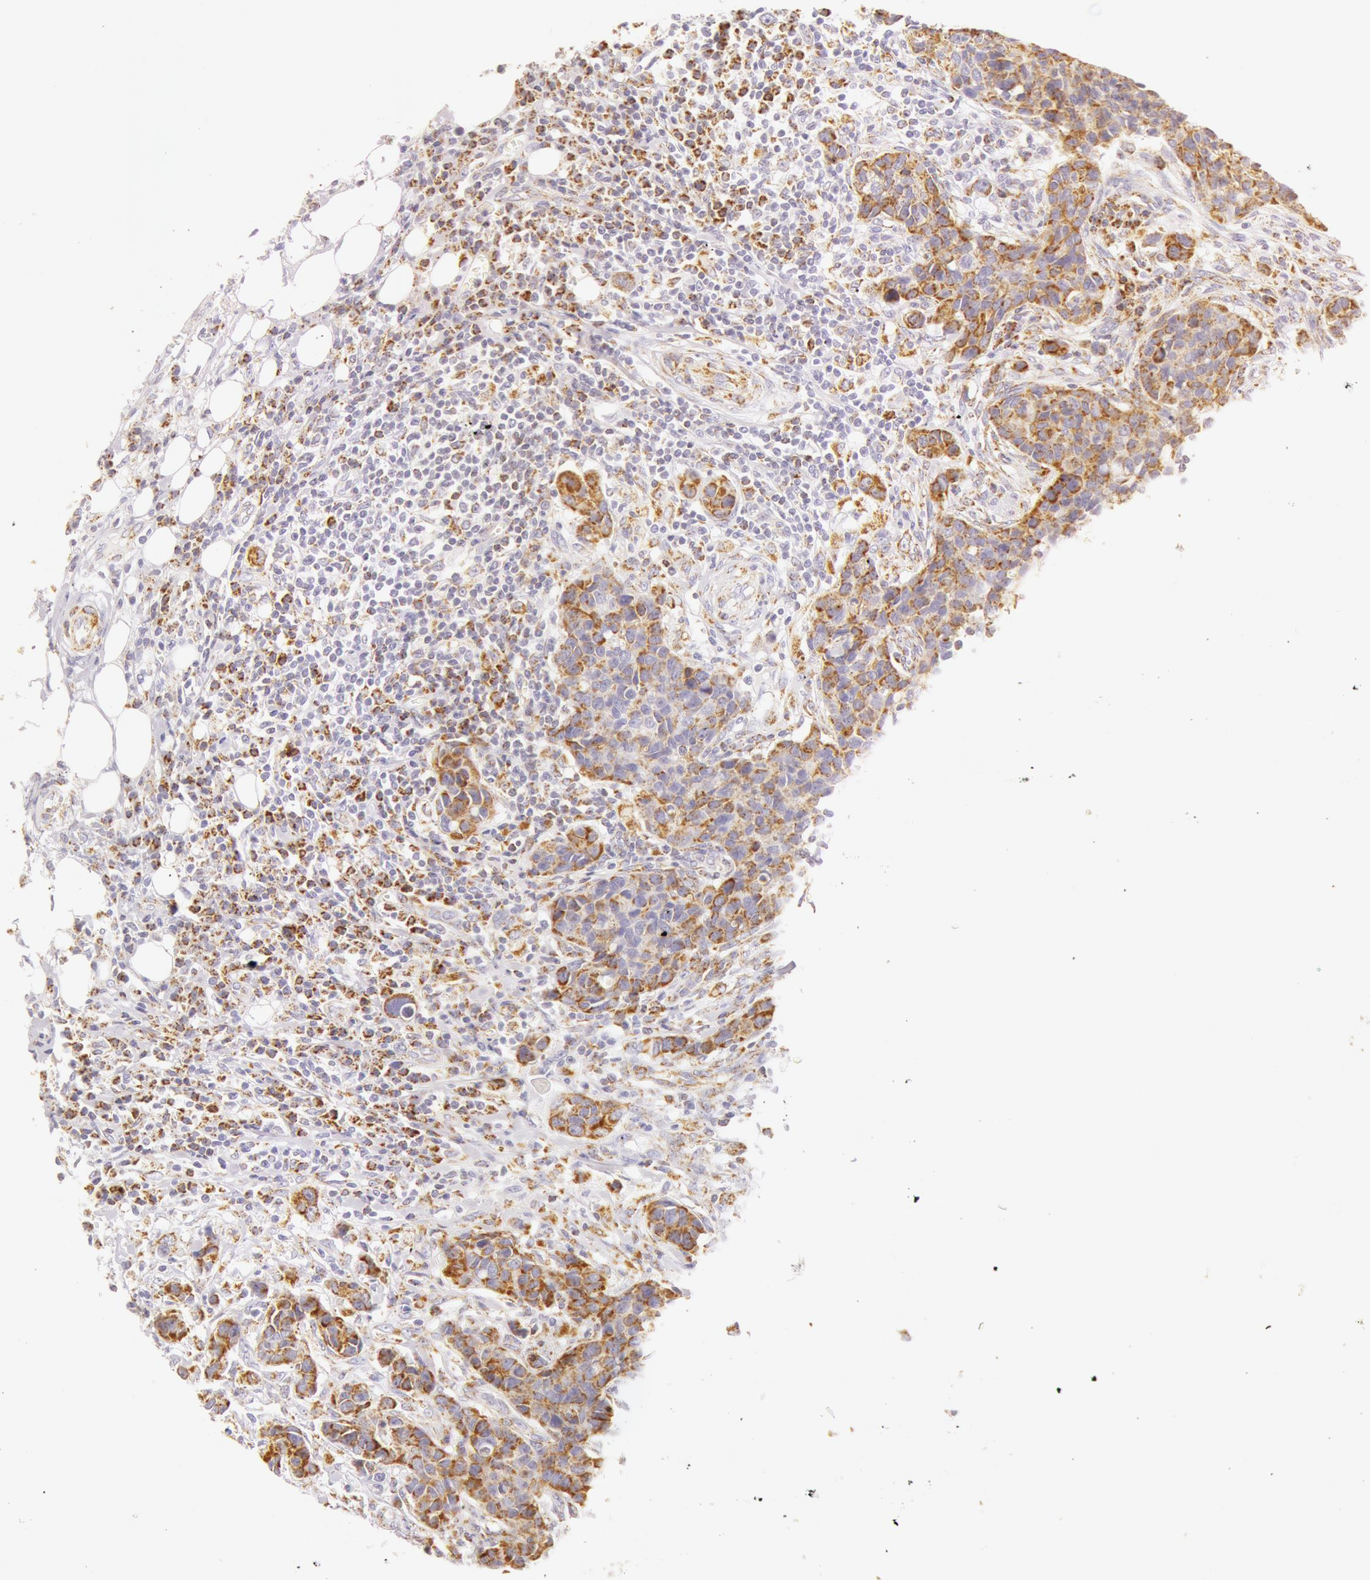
{"staining": {"intensity": "moderate", "quantity": "25%-75%", "location": "cytoplasmic/membranous"}, "tissue": "breast cancer", "cell_type": "Tumor cells", "image_type": "cancer", "snomed": [{"axis": "morphology", "description": "Duct carcinoma"}, {"axis": "topography", "description": "Breast"}], "caption": "An image of breast cancer stained for a protein displays moderate cytoplasmic/membranous brown staining in tumor cells. (brown staining indicates protein expression, while blue staining denotes nuclei).", "gene": "ATP5F1B", "patient": {"sex": "female", "age": 91}}